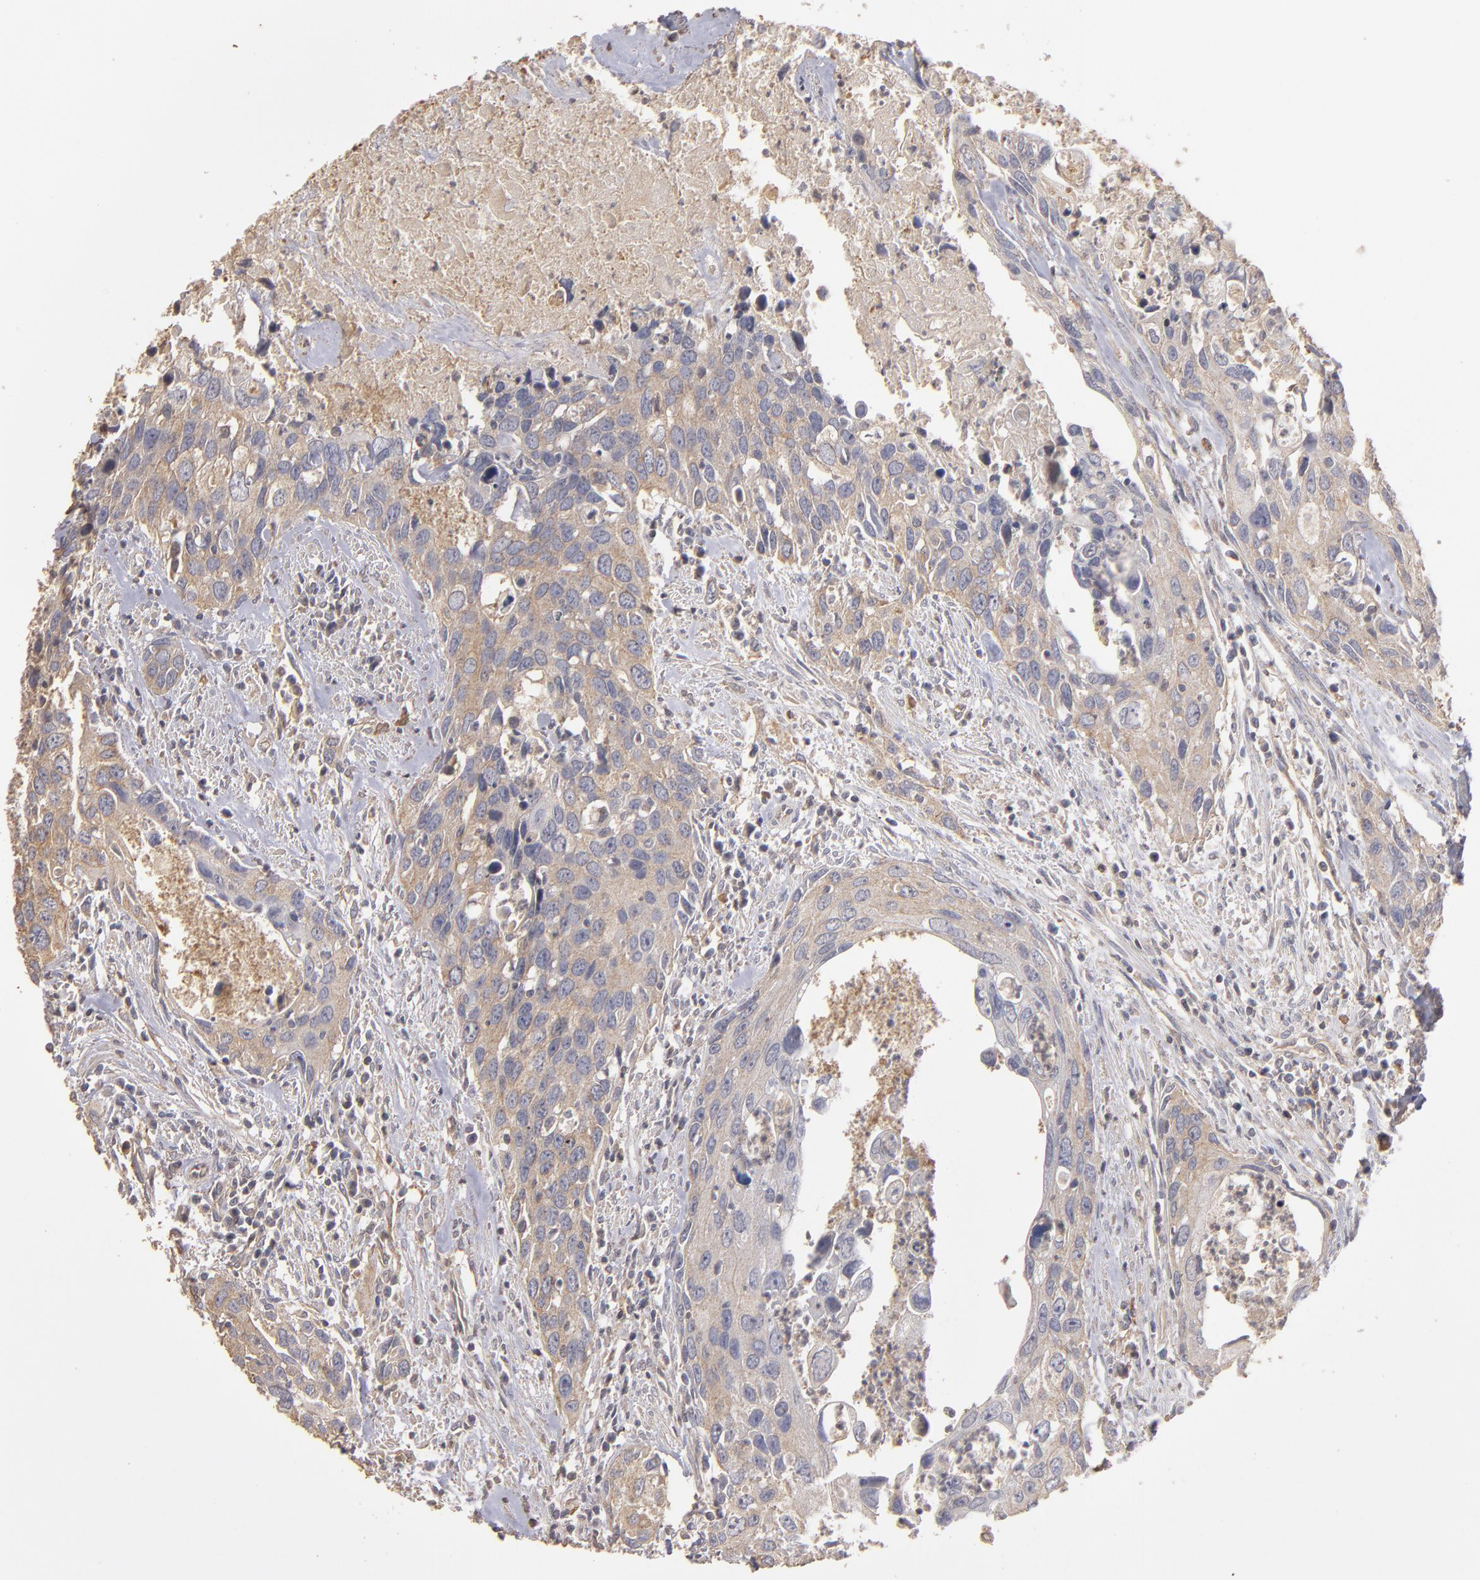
{"staining": {"intensity": "weak", "quantity": ">75%", "location": "cytoplasmic/membranous"}, "tissue": "urothelial cancer", "cell_type": "Tumor cells", "image_type": "cancer", "snomed": [{"axis": "morphology", "description": "Urothelial carcinoma, High grade"}, {"axis": "topography", "description": "Urinary bladder"}], "caption": "Protein analysis of urothelial cancer tissue displays weak cytoplasmic/membranous positivity in approximately >75% of tumor cells.", "gene": "DMD", "patient": {"sex": "male", "age": 71}}